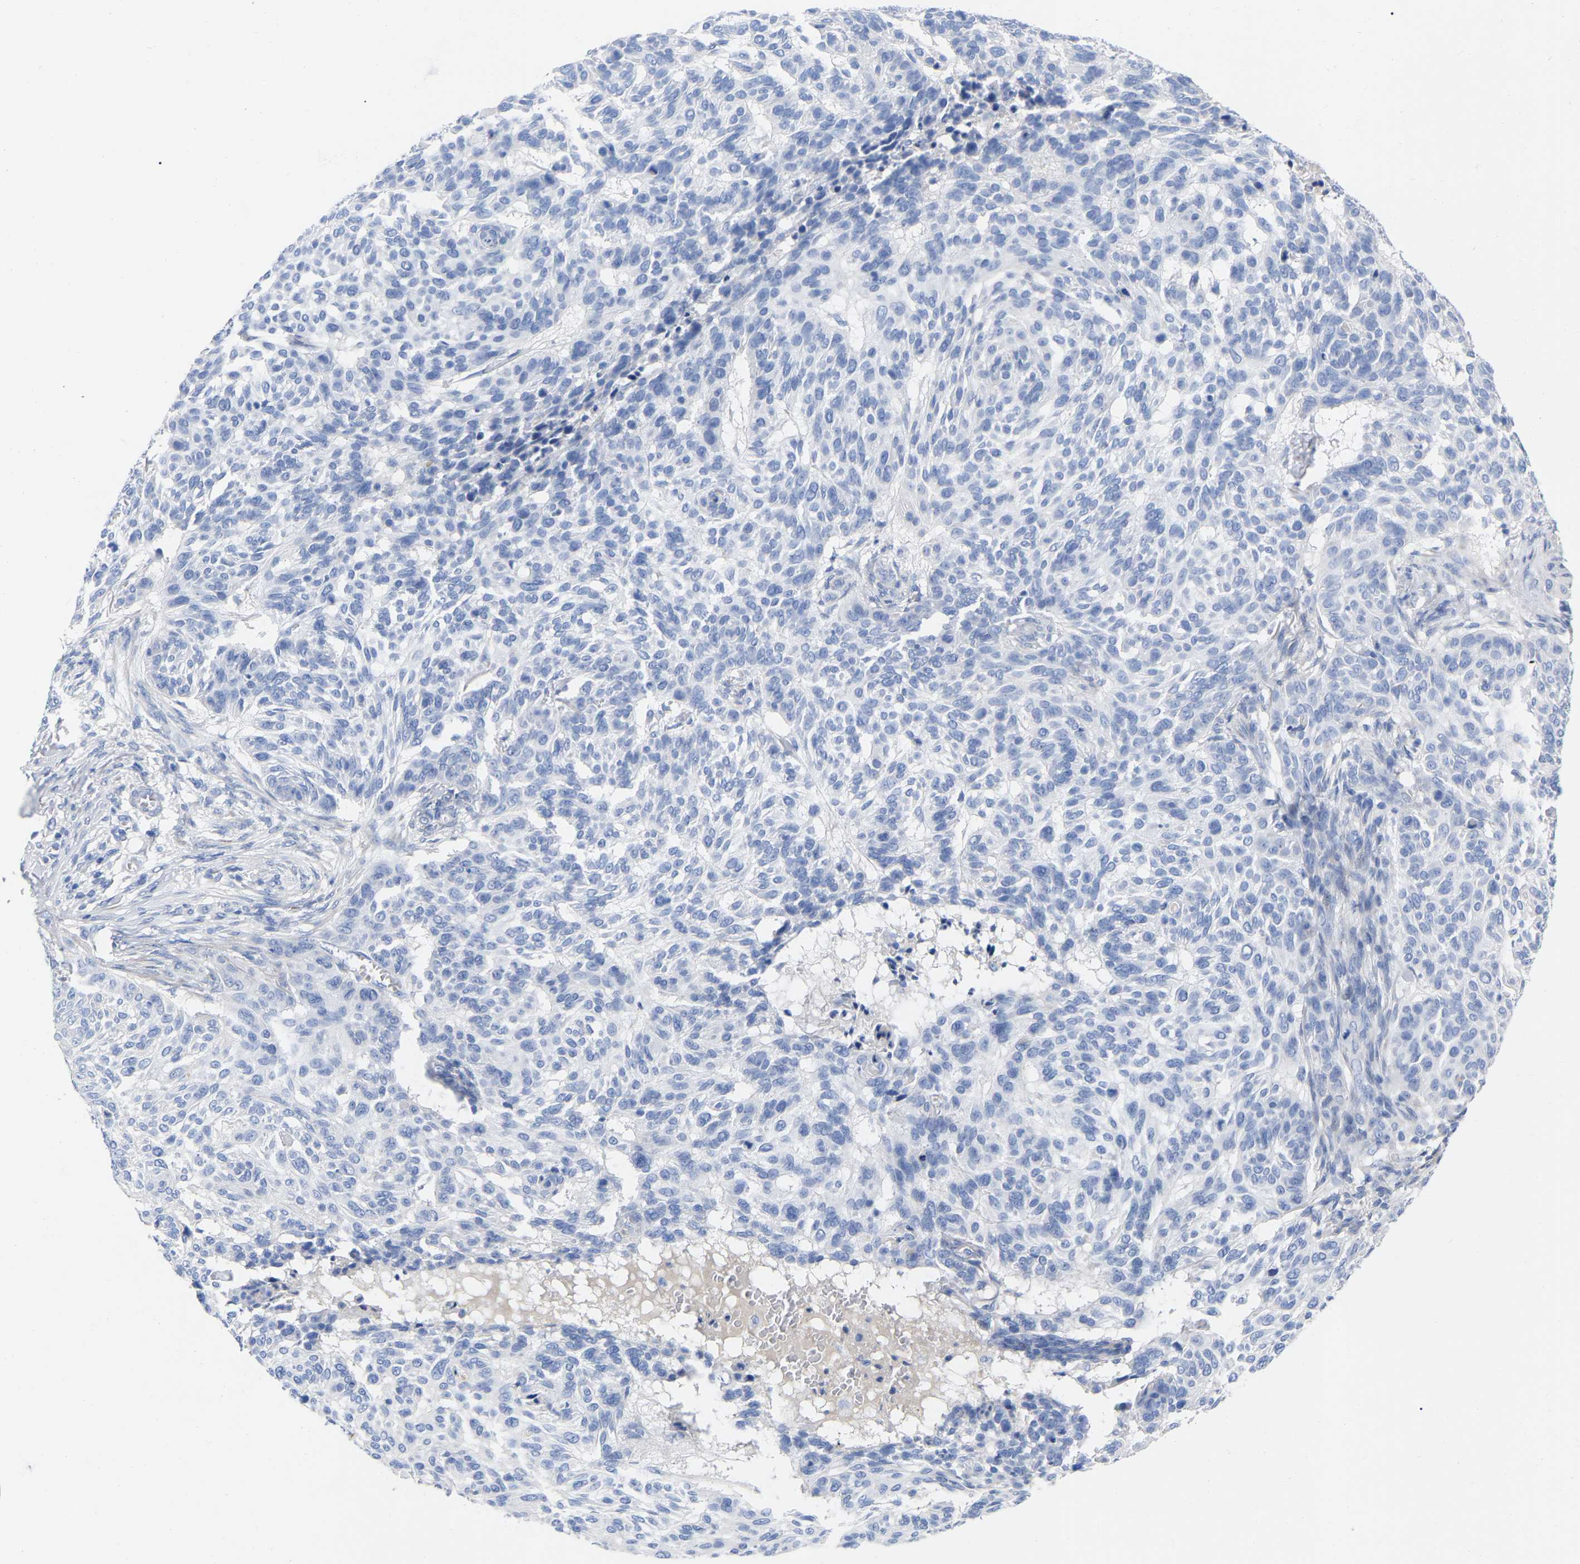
{"staining": {"intensity": "negative", "quantity": "none", "location": "none"}, "tissue": "skin cancer", "cell_type": "Tumor cells", "image_type": "cancer", "snomed": [{"axis": "morphology", "description": "Basal cell carcinoma"}, {"axis": "topography", "description": "Skin"}], "caption": "Tumor cells are negative for protein expression in human skin basal cell carcinoma.", "gene": "HAPLN1", "patient": {"sex": "male", "age": 85}}